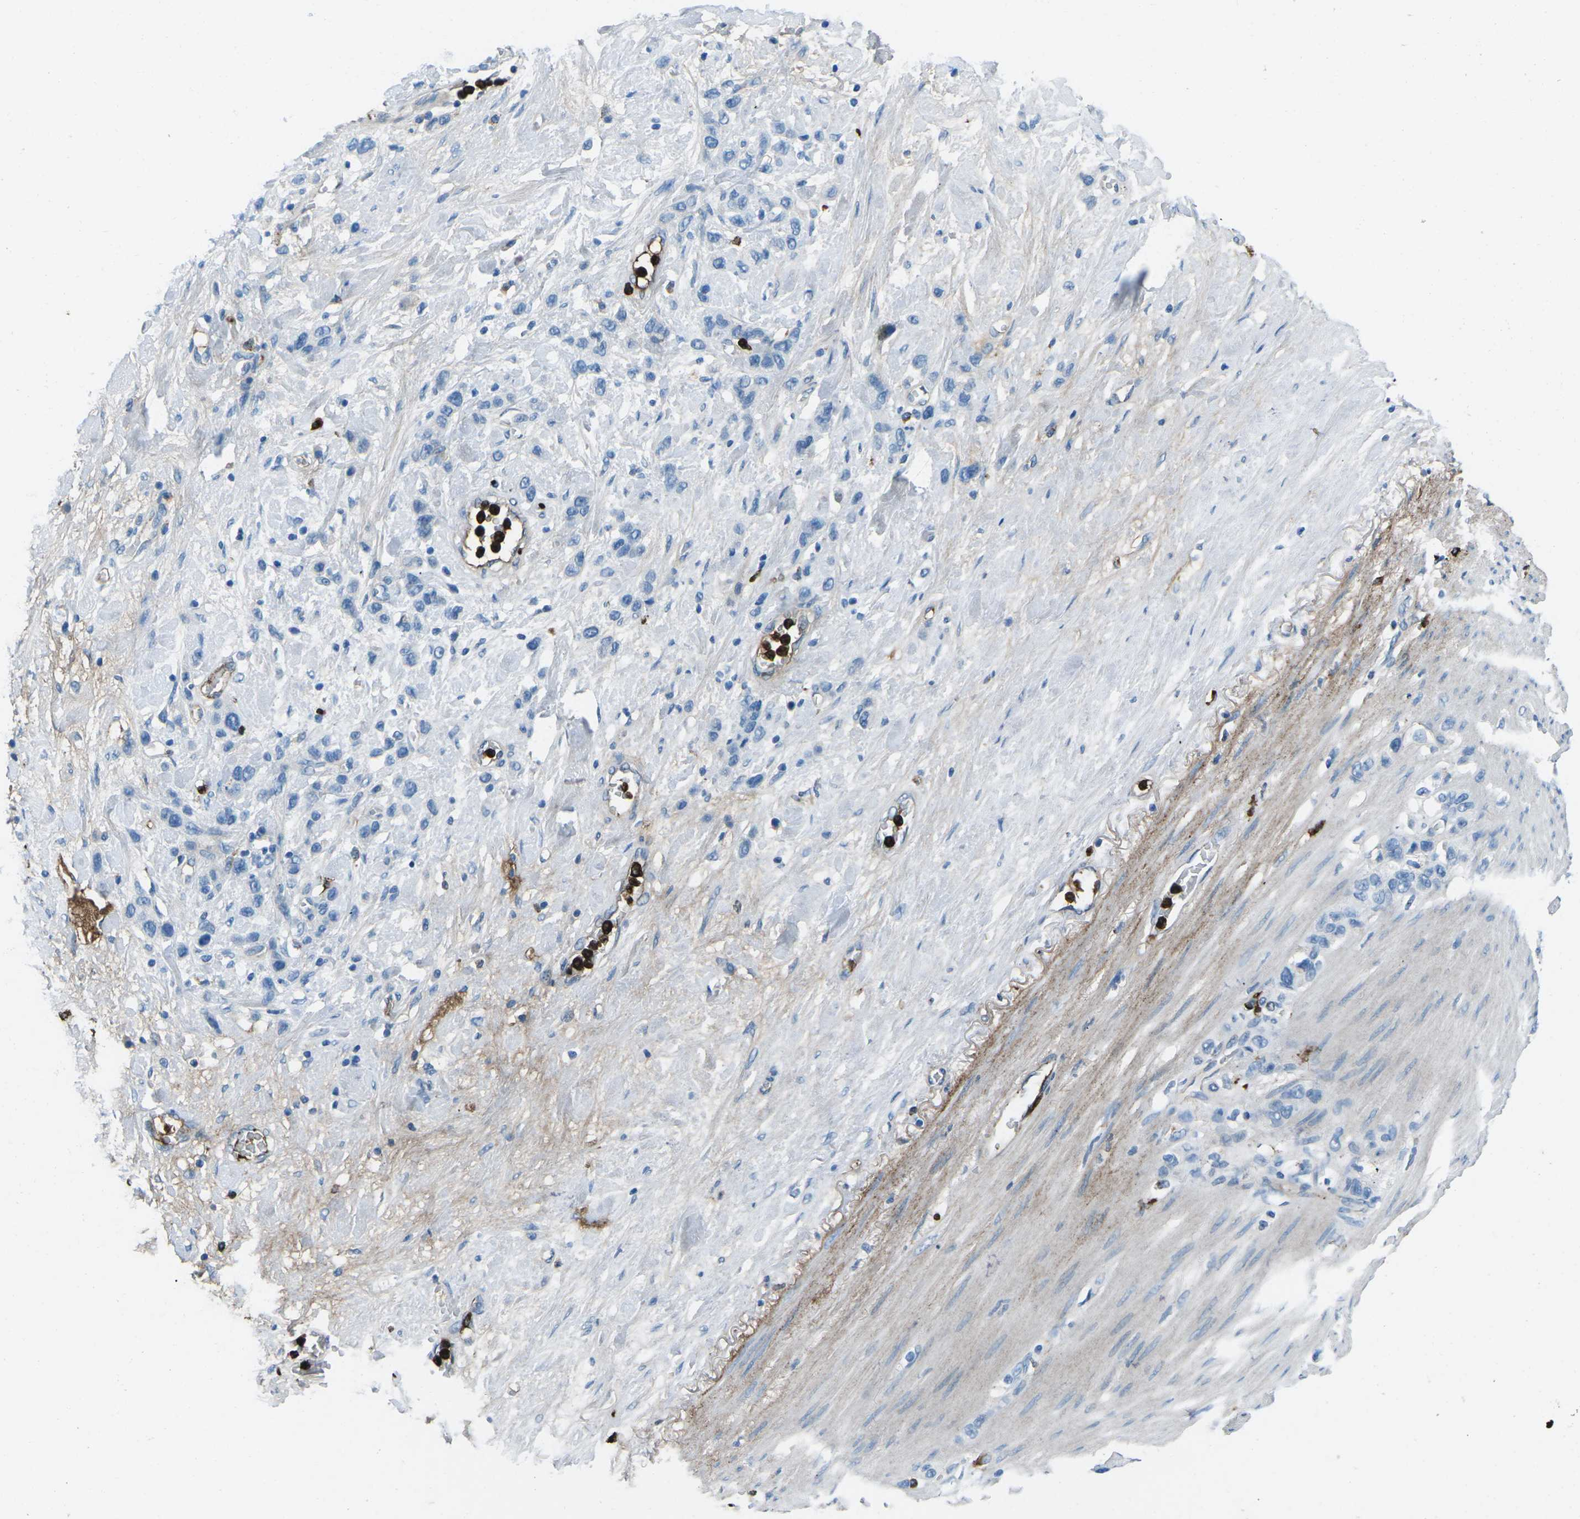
{"staining": {"intensity": "negative", "quantity": "none", "location": "none"}, "tissue": "stomach cancer", "cell_type": "Tumor cells", "image_type": "cancer", "snomed": [{"axis": "morphology", "description": "Adenocarcinoma, NOS"}, {"axis": "morphology", "description": "Adenocarcinoma, High grade"}, {"axis": "topography", "description": "Stomach, upper"}, {"axis": "topography", "description": "Stomach, lower"}], "caption": "A histopathology image of stomach cancer (adenocarcinoma (high-grade)) stained for a protein exhibits no brown staining in tumor cells.", "gene": "FCN1", "patient": {"sex": "female", "age": 65}}